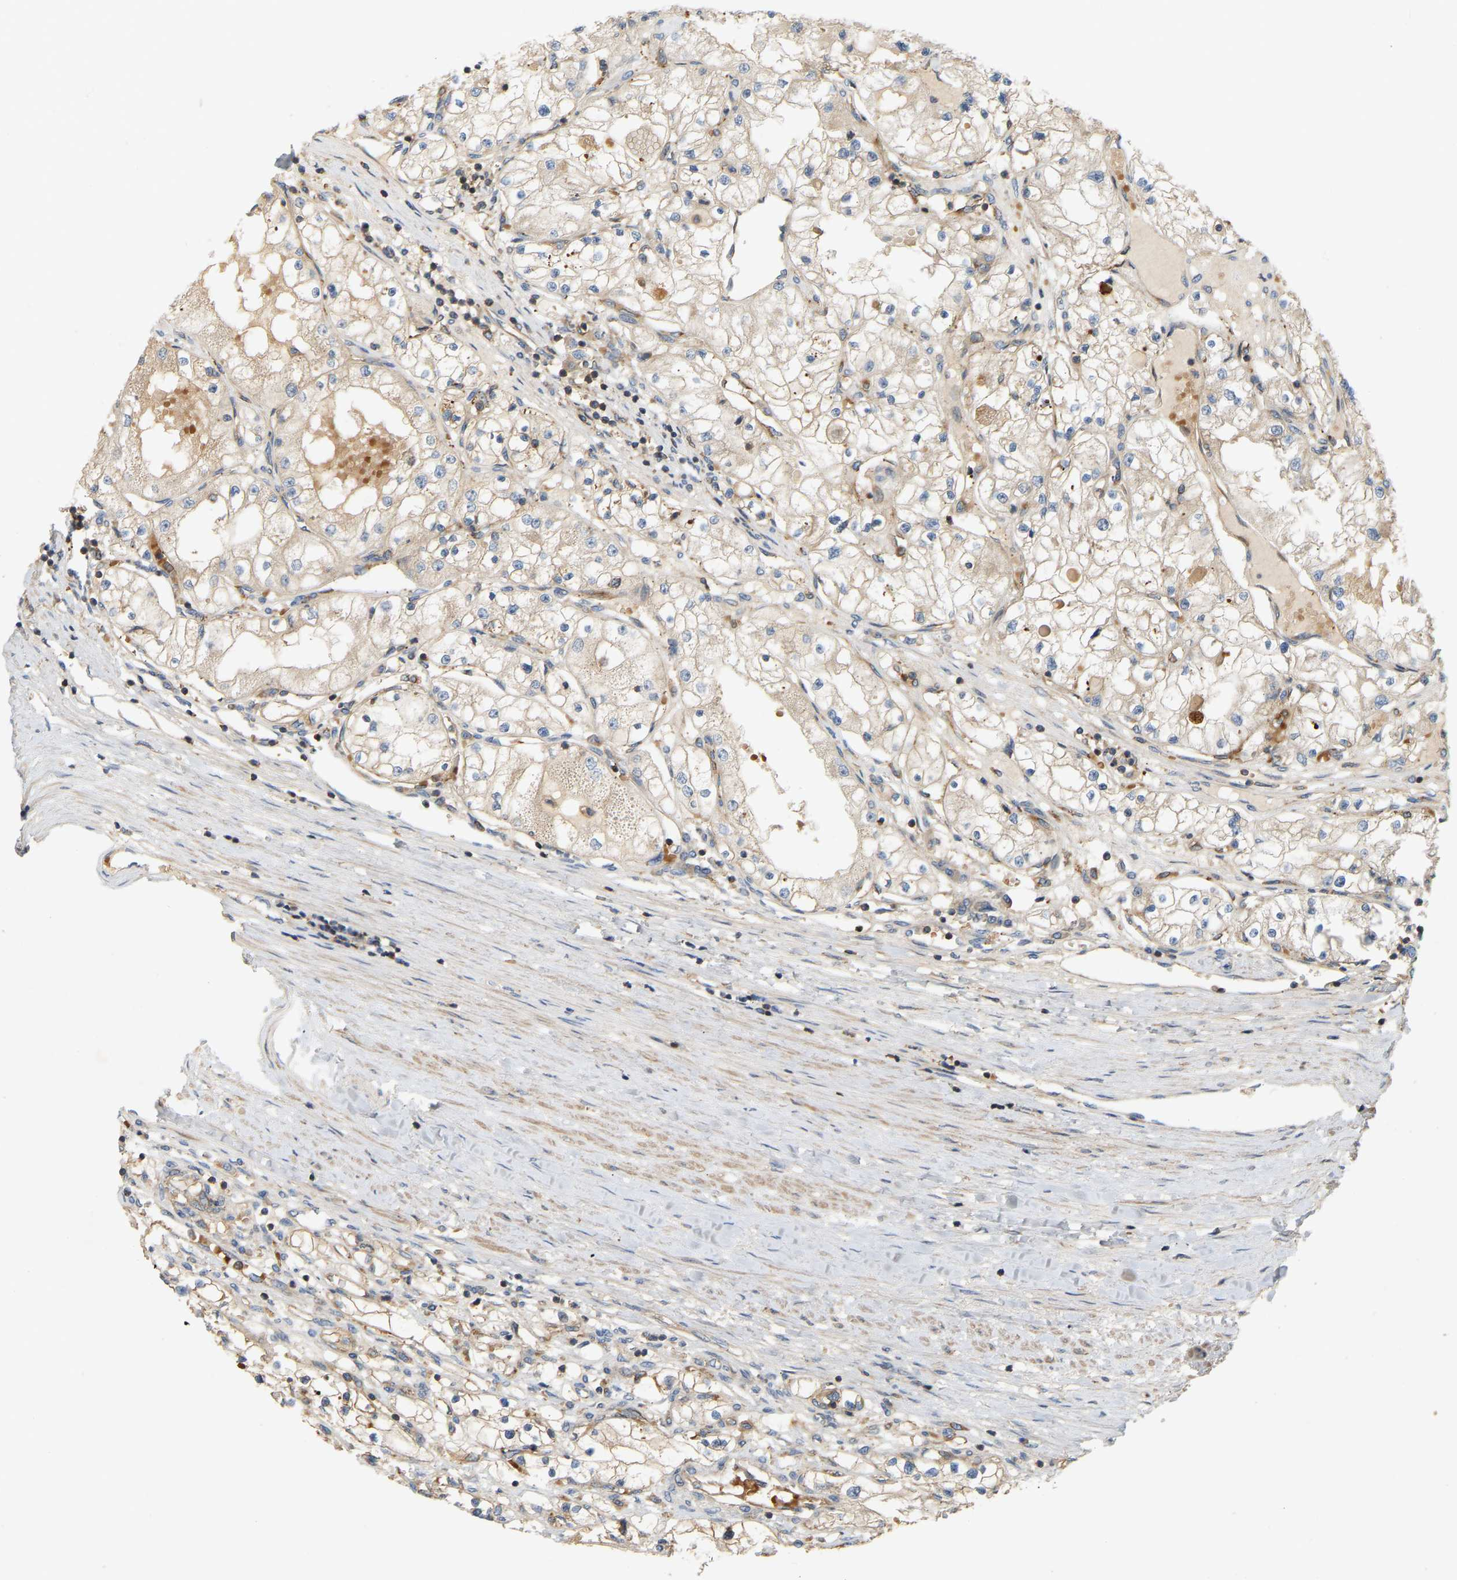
{"staining": {"intensity": "weak", "quantity": "<25%", "location": "cytoplasmic/membranous"}, "tissue": "renal cancer", "cell_type": "Tumor cells", "image_type": "cancer", "snomed": [{"axis": "morphology", "description": "Adenocarcinoma, NOS"}, {"axis": "topography", "description": "Kidney"}], "caption": "Tumor cells show no significant expression in renal adenocarcinoma.", "gene": "AKAP13", "patient": {"sex": "male", "age": 68}}